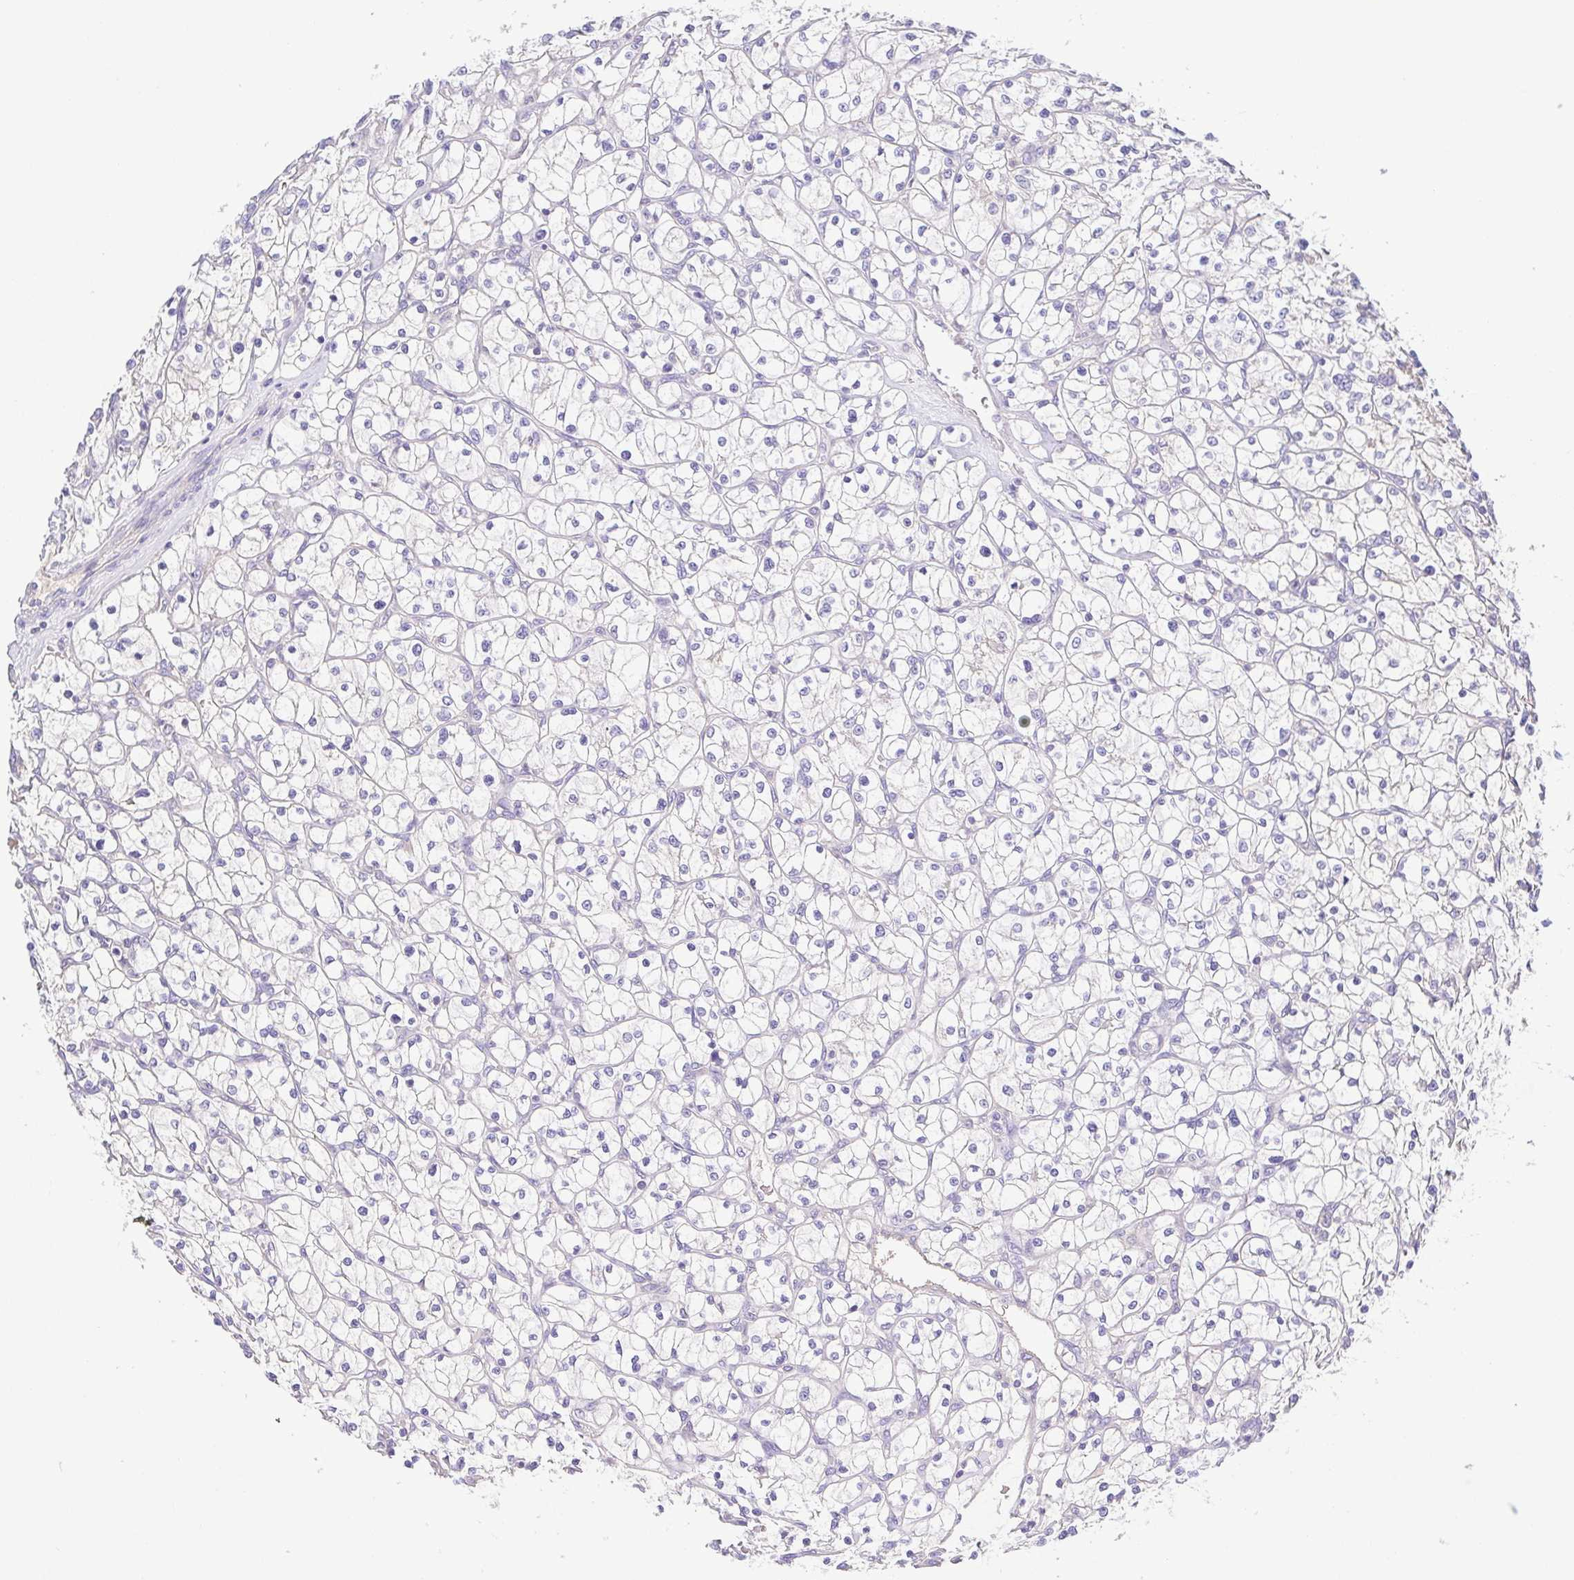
{"staining": {"intensity": "negative", "quantity": "none", "location": "none"}, "tissue": "renal cancer", "cell_type": "Tumor cells", "image_type": "cancer", "snomed": [{"axis": "morphology", "description": "Adenocarcinoma, NOS"}, {"axis": "topography", "description": "Kidney"}], "caption": "Immunohistochemistry histopathology image of human renal adenocarcinoma stained for a protein (brown), which displays no expression in tumor cells.", "gene": "A1BG", "patient": {"sex": "female", "age": 64}}